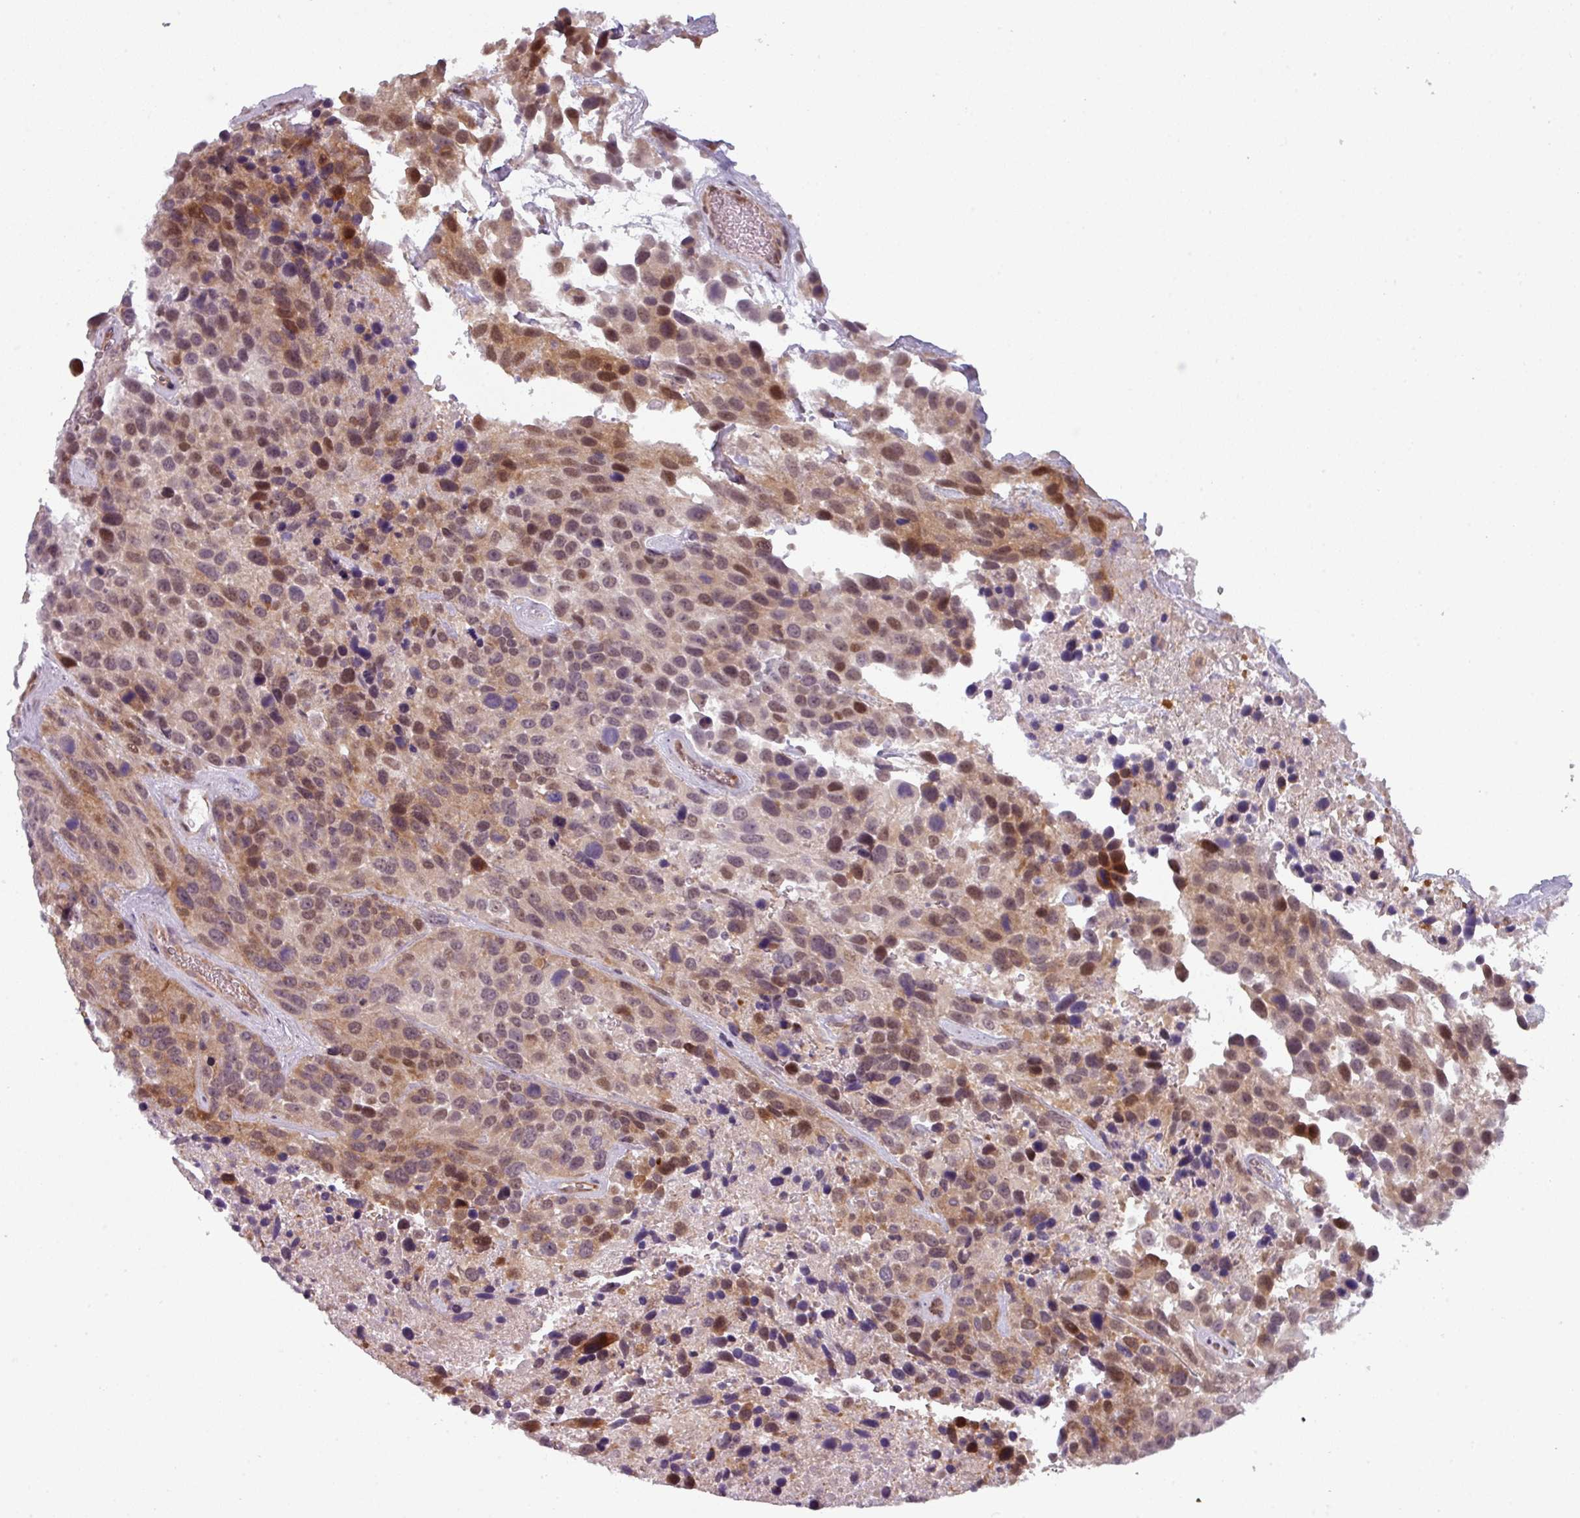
{"staining": {"intensity": "moderate", "quantity": ">75%", "location": "cytoplasmic/membranous,nuclear"}, "tissue": "urothelial cancer", "cell_type": "Tumor cells", "image_type": "cancer", "snomed": [{"axis": "morphology", "description": "Urothelial carcinoma, High grade"}, {"axis": "topography", "description": "Urinary bladder"}], "caption": "DAB immunohistochemical staining of urothelial carcinoma (high-grade) exhibits moderate cytoplasmic/membranous and nuclear protein staining in about >75% of tumor cells. (Brightfield microscopy of DAB IHC at high magnification).", "gene": "PRAMEF12", "patient": {"sex": "female", "age": 70}}